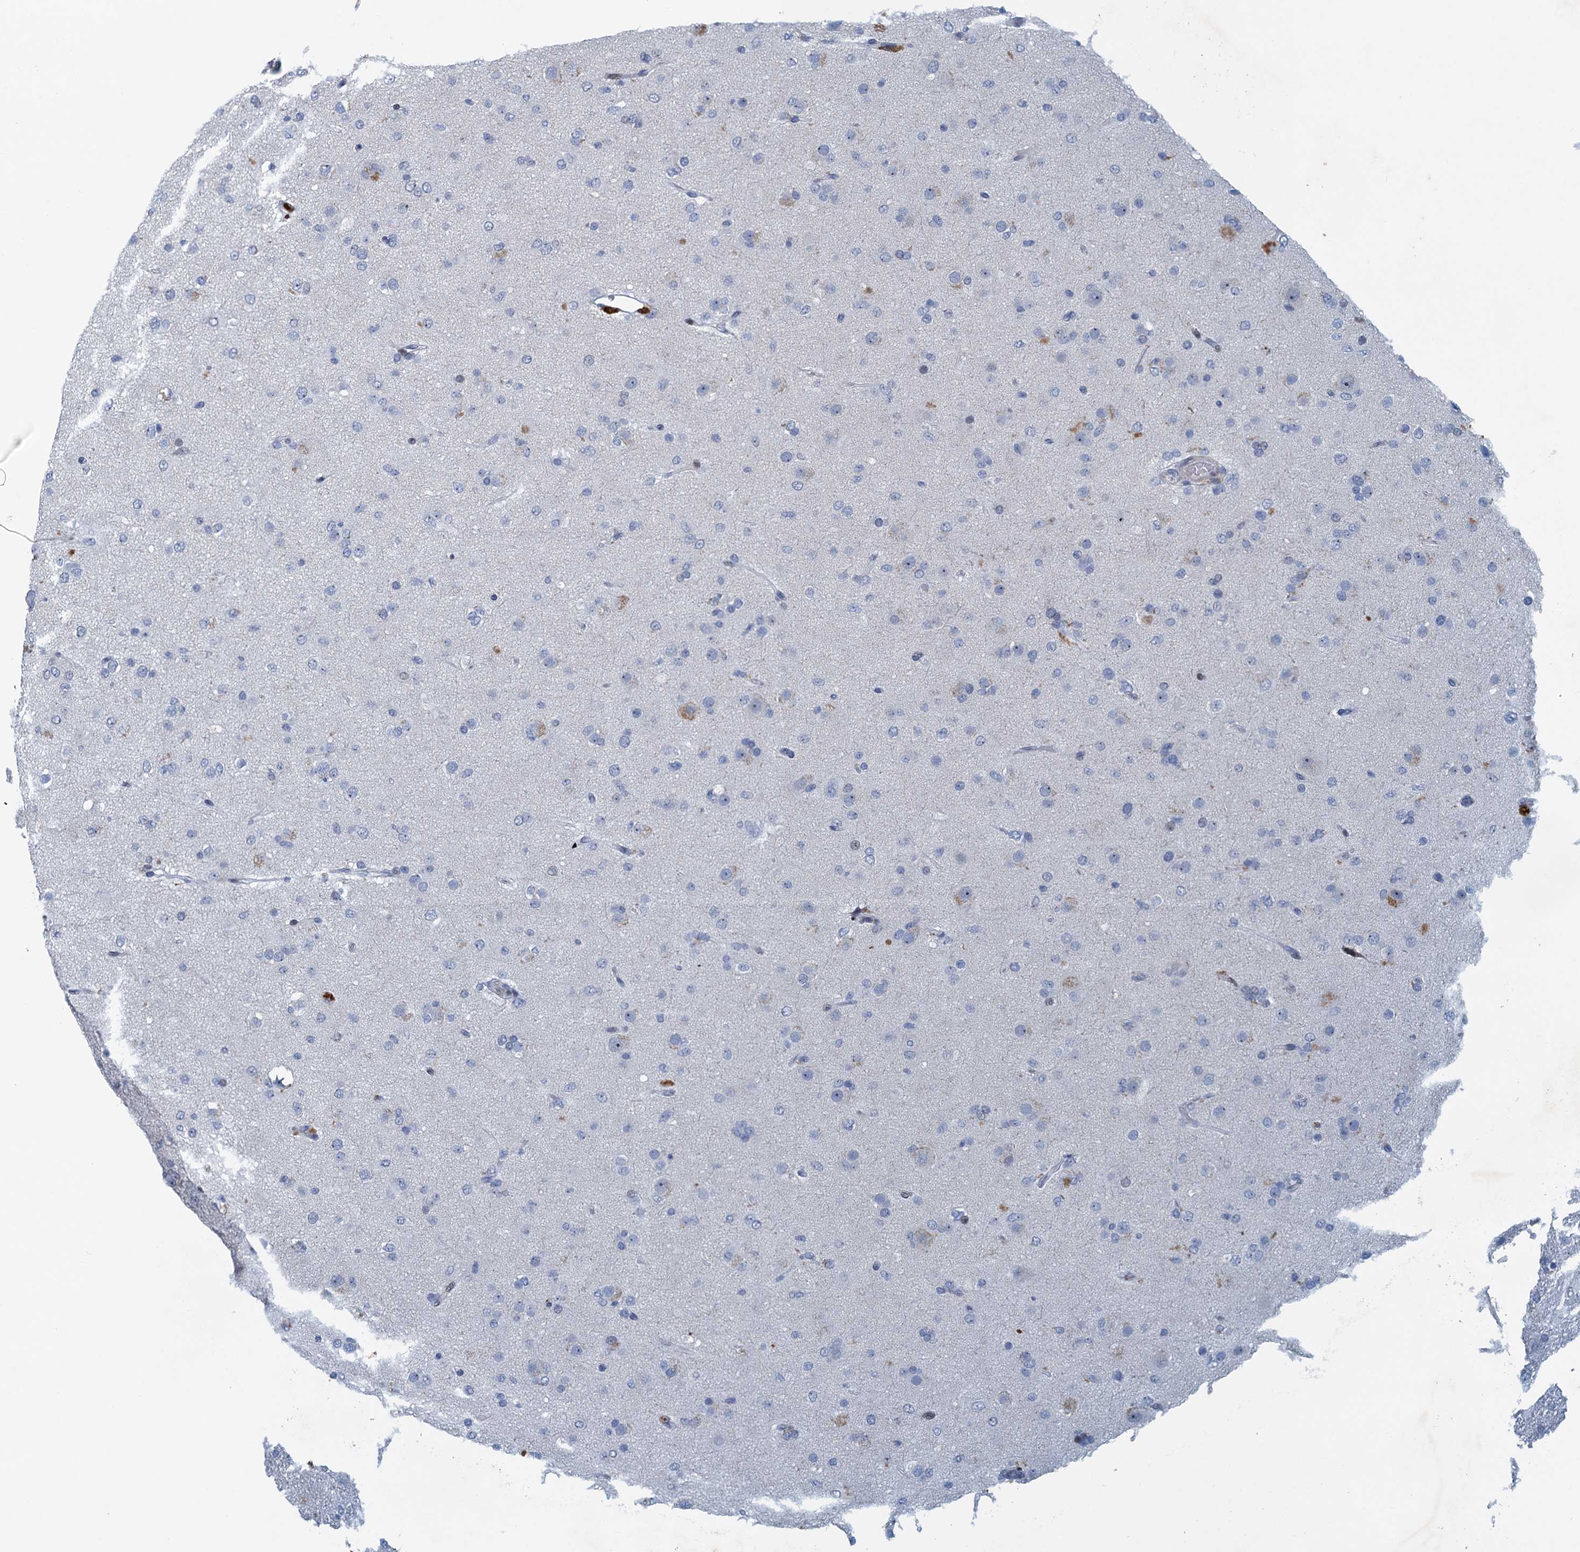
{"staining": {"intensity": "negative", "quantity": "none", "location": "none"}, "tissue": "glioma", "cell_type": "Tumor cells", "image_type": "cancer", "snomed": [{"axis": "morphology", "description": "Glioma, malignant, Low grade"}, {"axis": "topography", "description": "Brain"}], "caption": "Immunohistochemistry (IHC) histopathology image of malignant glioma (low-grade) stained for a protein (brown), which displays no staining in tumor cells.", "gene": "ANKRD13D", "patient": {"sex": "male", "age": 65}}